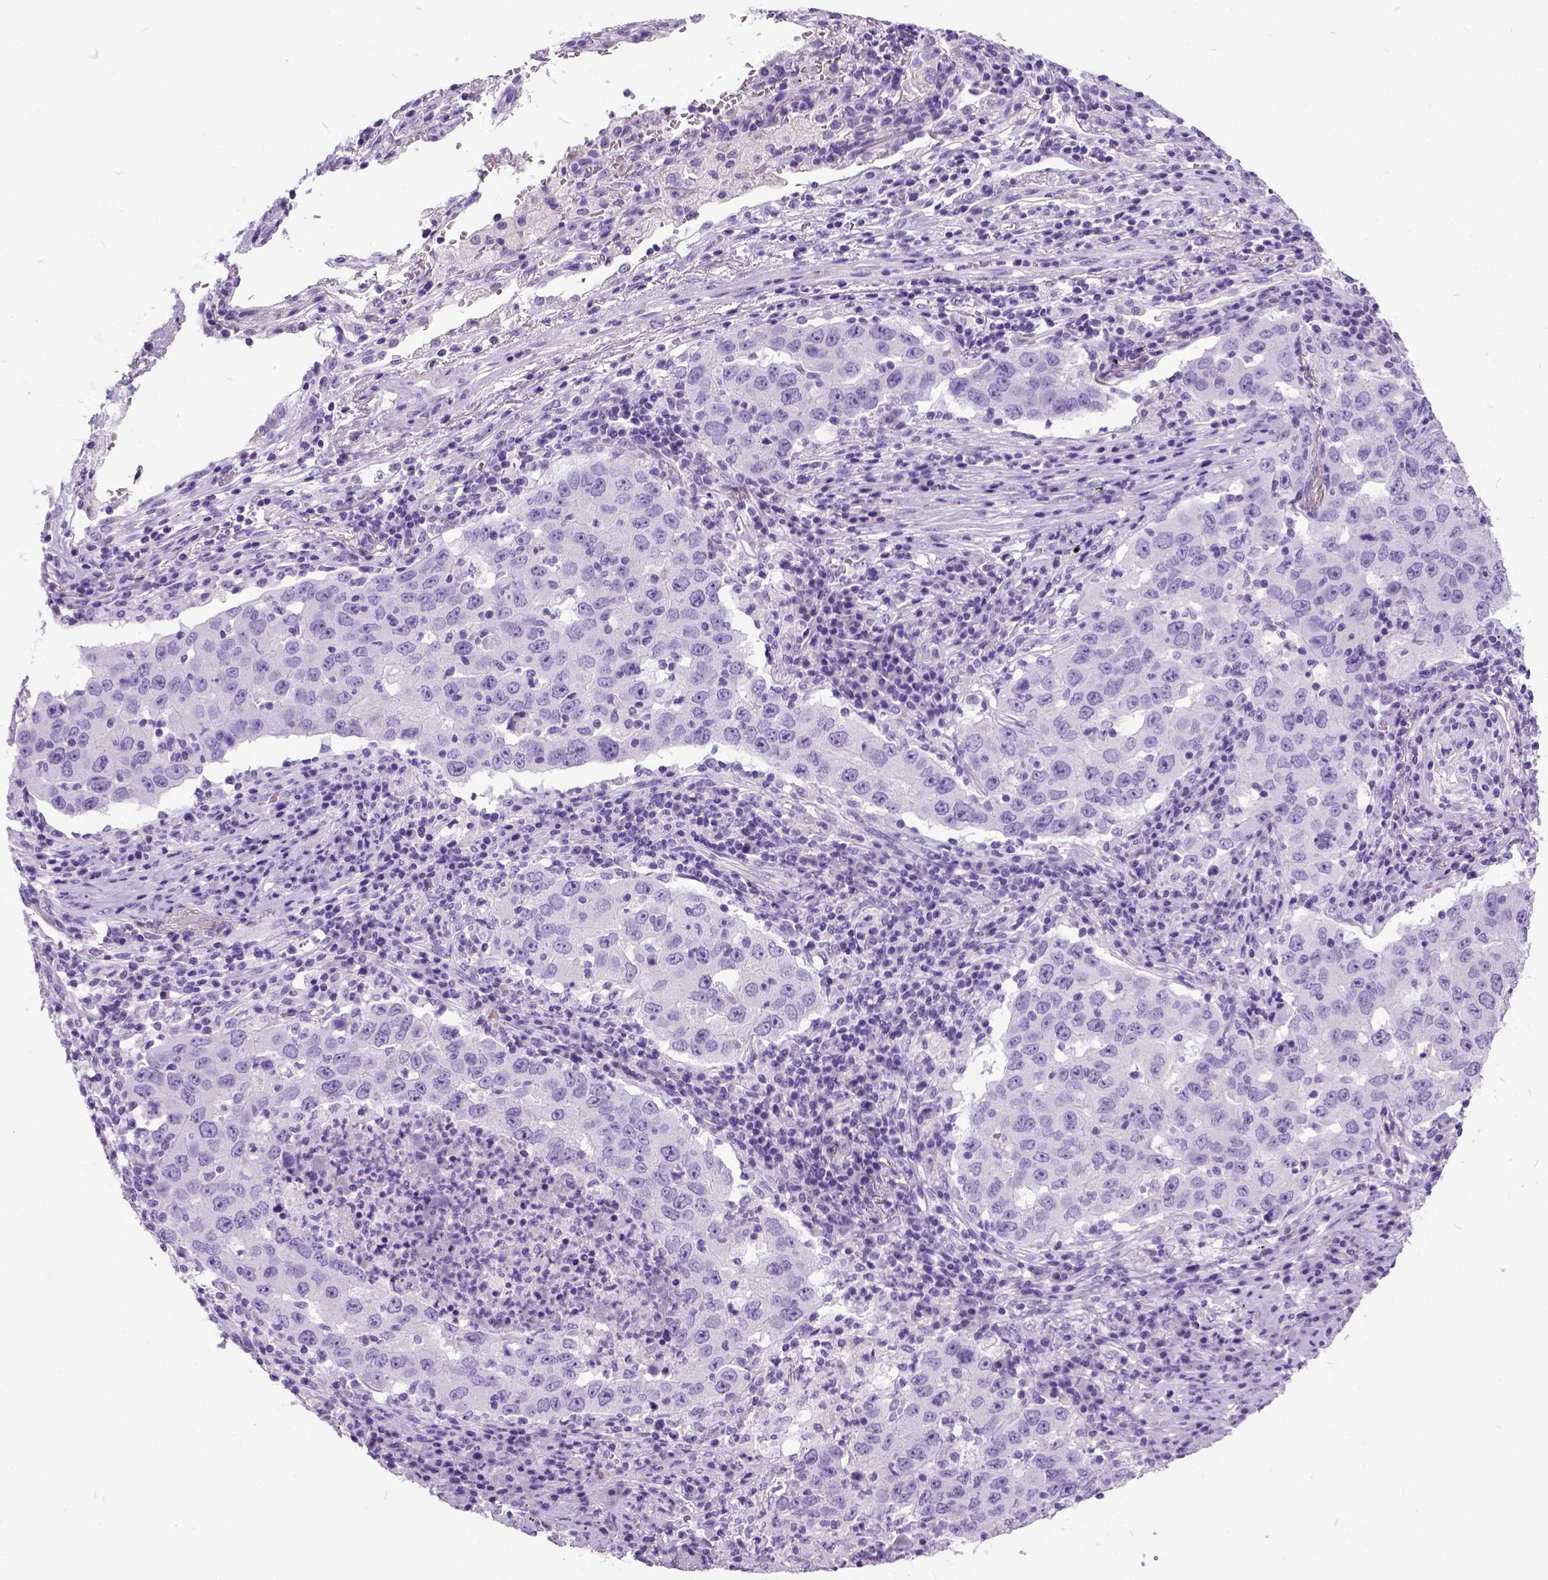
{"staining": {"intensity": "negative", "quantity": "none", "location": "none"}, "tissue": "lung cancer", "cell_type": "Tumor cells", "image_type": "cancer", "snomed": [{"axis": "morphology", "description": "Adenocarcinoma, NOS"}, {"axis": "topography", "description": "Lung"}], "caption": "Human lung cancer (adenocarcinoma) stained for a protein using IHC shows no positivity in tumor cells.", "gene": "IGF2", "patient": {"sex": "male", "age": 73}}